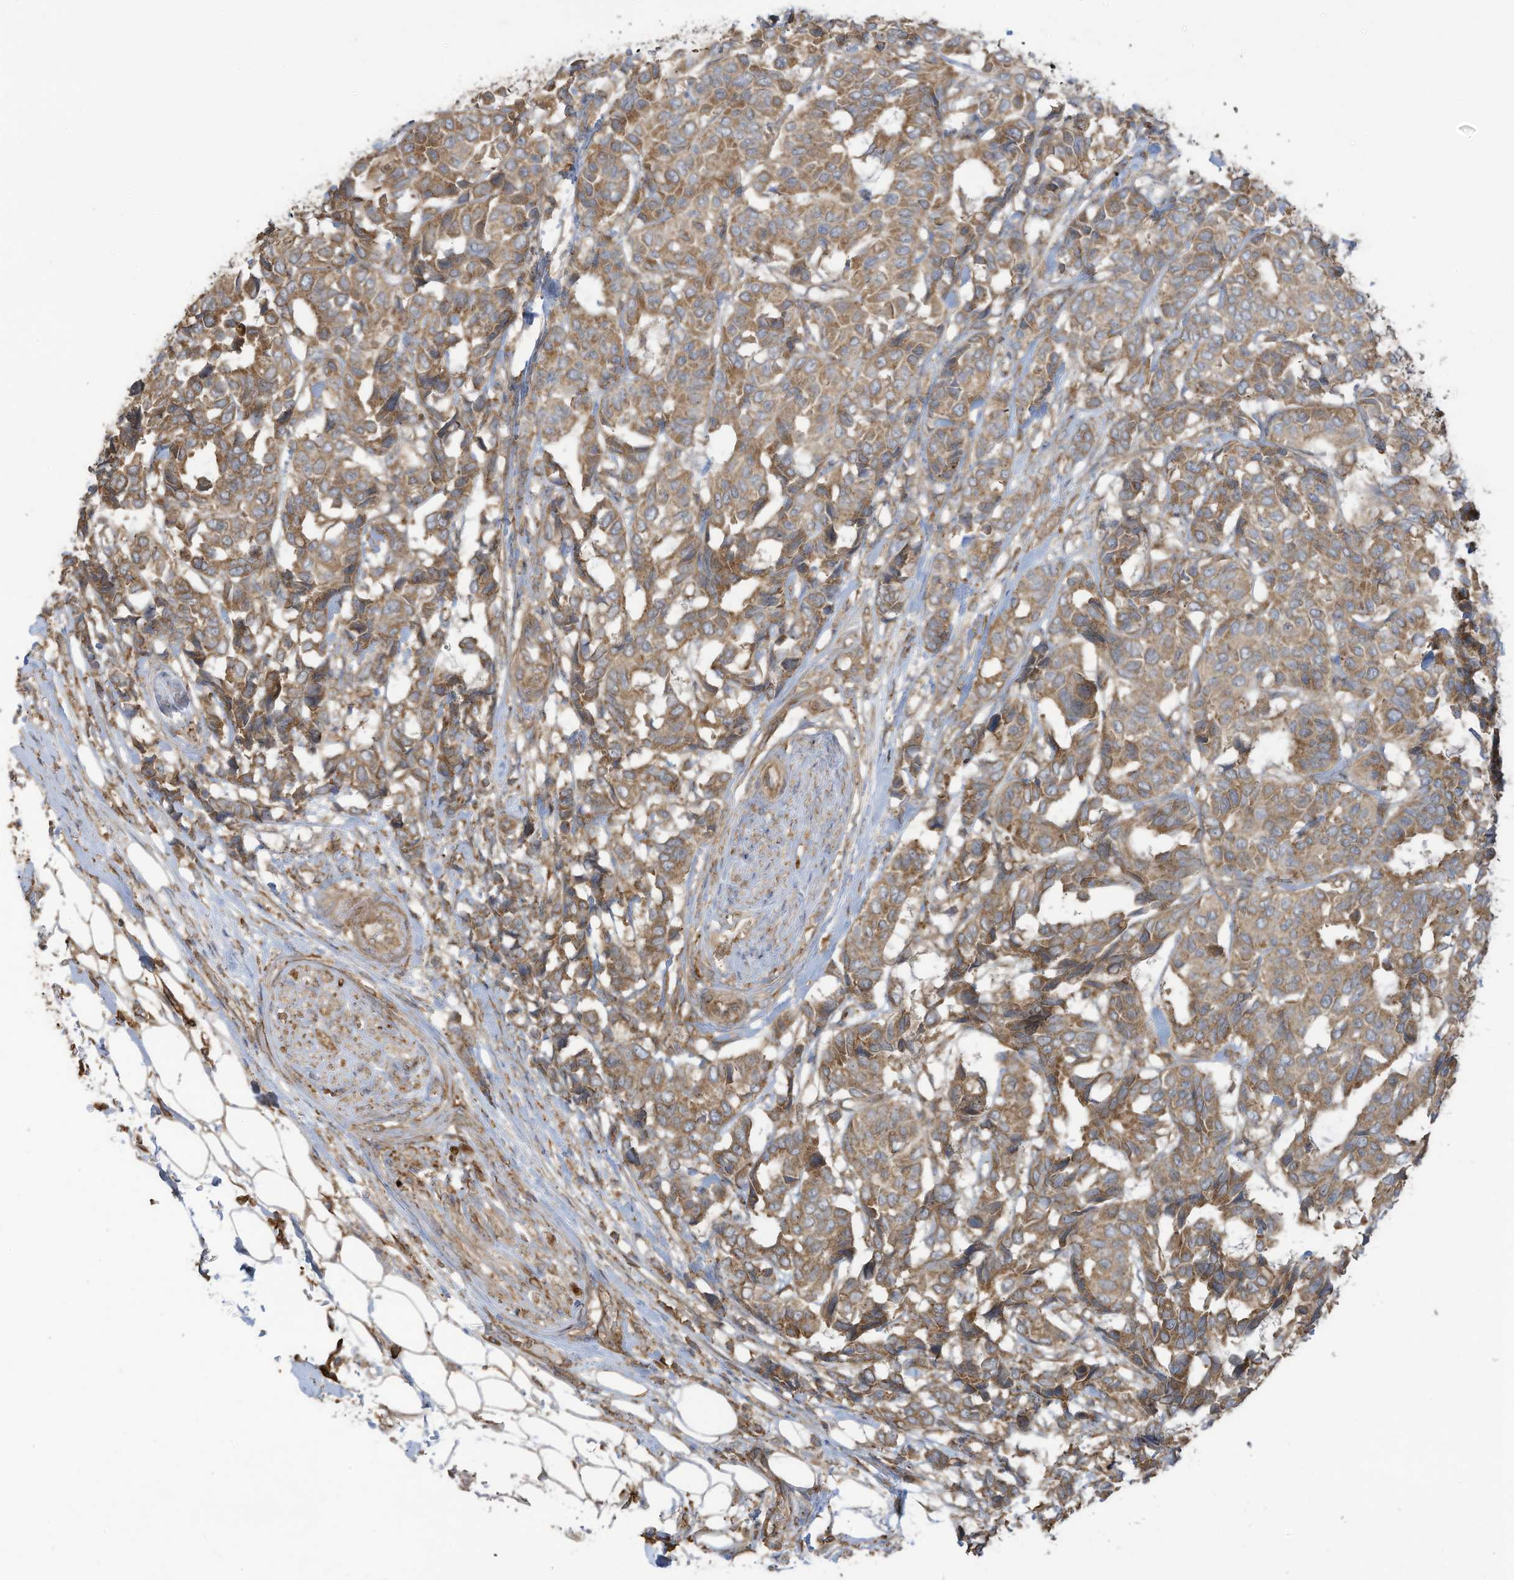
{"staining": {"intensity": "moderate", "quantity": ">75%", "location": "cytoplasmic/membranous"}, "tissue": "breast cancer", "cell_type": "Tumor cells", "image_type": "cancer", "snomed": [{"axis": "morphology", "description": "Duct carcinoma"}, {"axis": "topography", "description": "Breast"}], "caption": "Protein staining displays moderate cytoplasmic/membranous staining in approximately >75% of tumor cells in breast cancer (intraductal carcinoma). The staining was performed using DAB (3,3'-diaminobenzidine), with brown indicating positive protein expression. Nuclei are stained blue with hematoxylin.", "gene": "CGAS", "patient": {"sex": "female", "age": 87}}